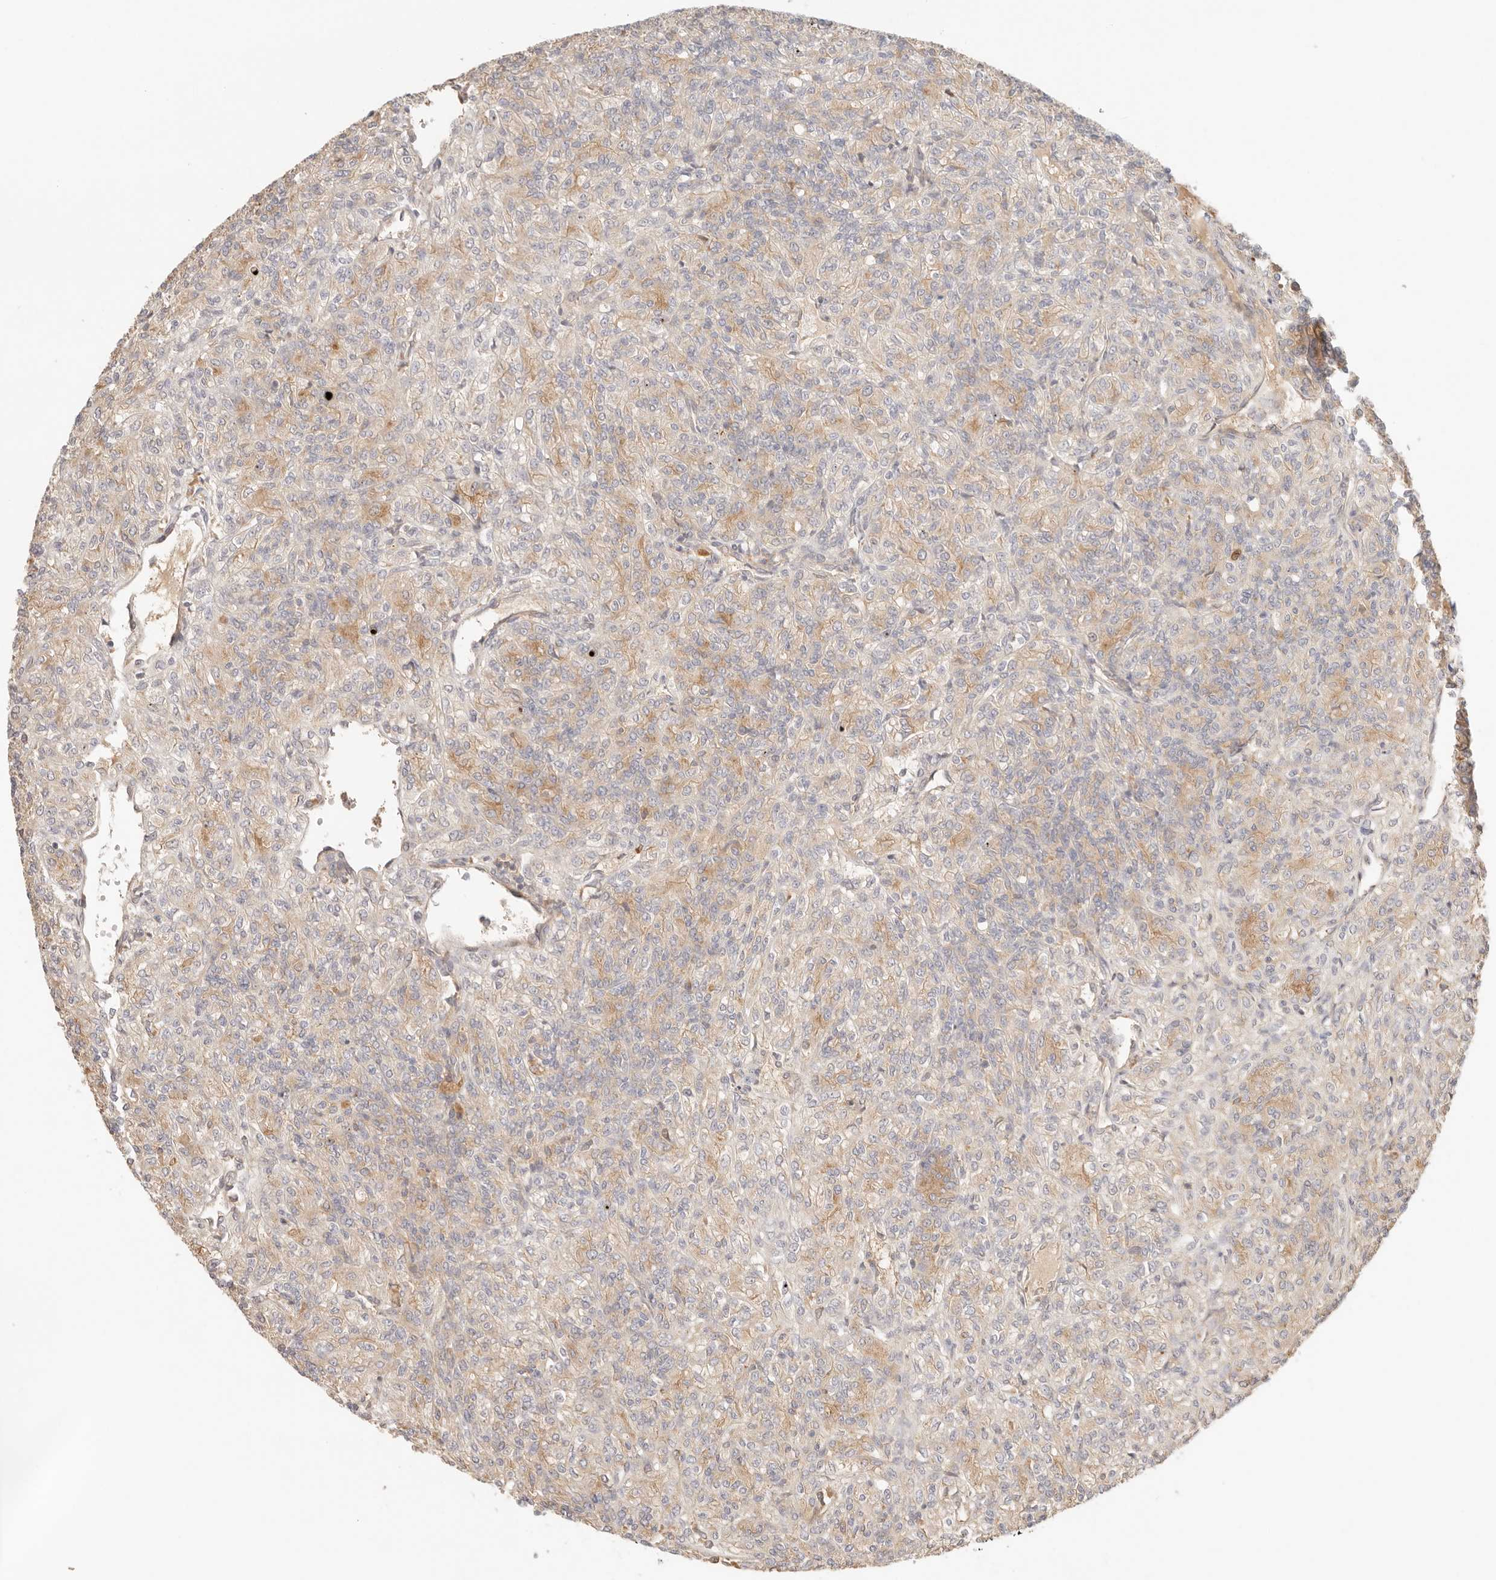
{"staining": {"intensity": "moderate", "quantity": "<25%", "location": "cytoplasmic/membranous"}, "tissue": "renal cancer", "cell_type": "Tumor cells", "image_type": "cancer", "snomed": [{"axis": "morphology", "description": "Adenocarcinoma, NOS"}, {"axis": "topography", "description": "Kidney"}], "caption": "Immunohistochemical staining of renal cancer (adenocarcinoma) exhibits low levels of moderate cytoplasmic/membranous staining in approximately <25% of tumor cells.", "gene": "IL1R2", "patient": {"sex": "male", "age": 77}}